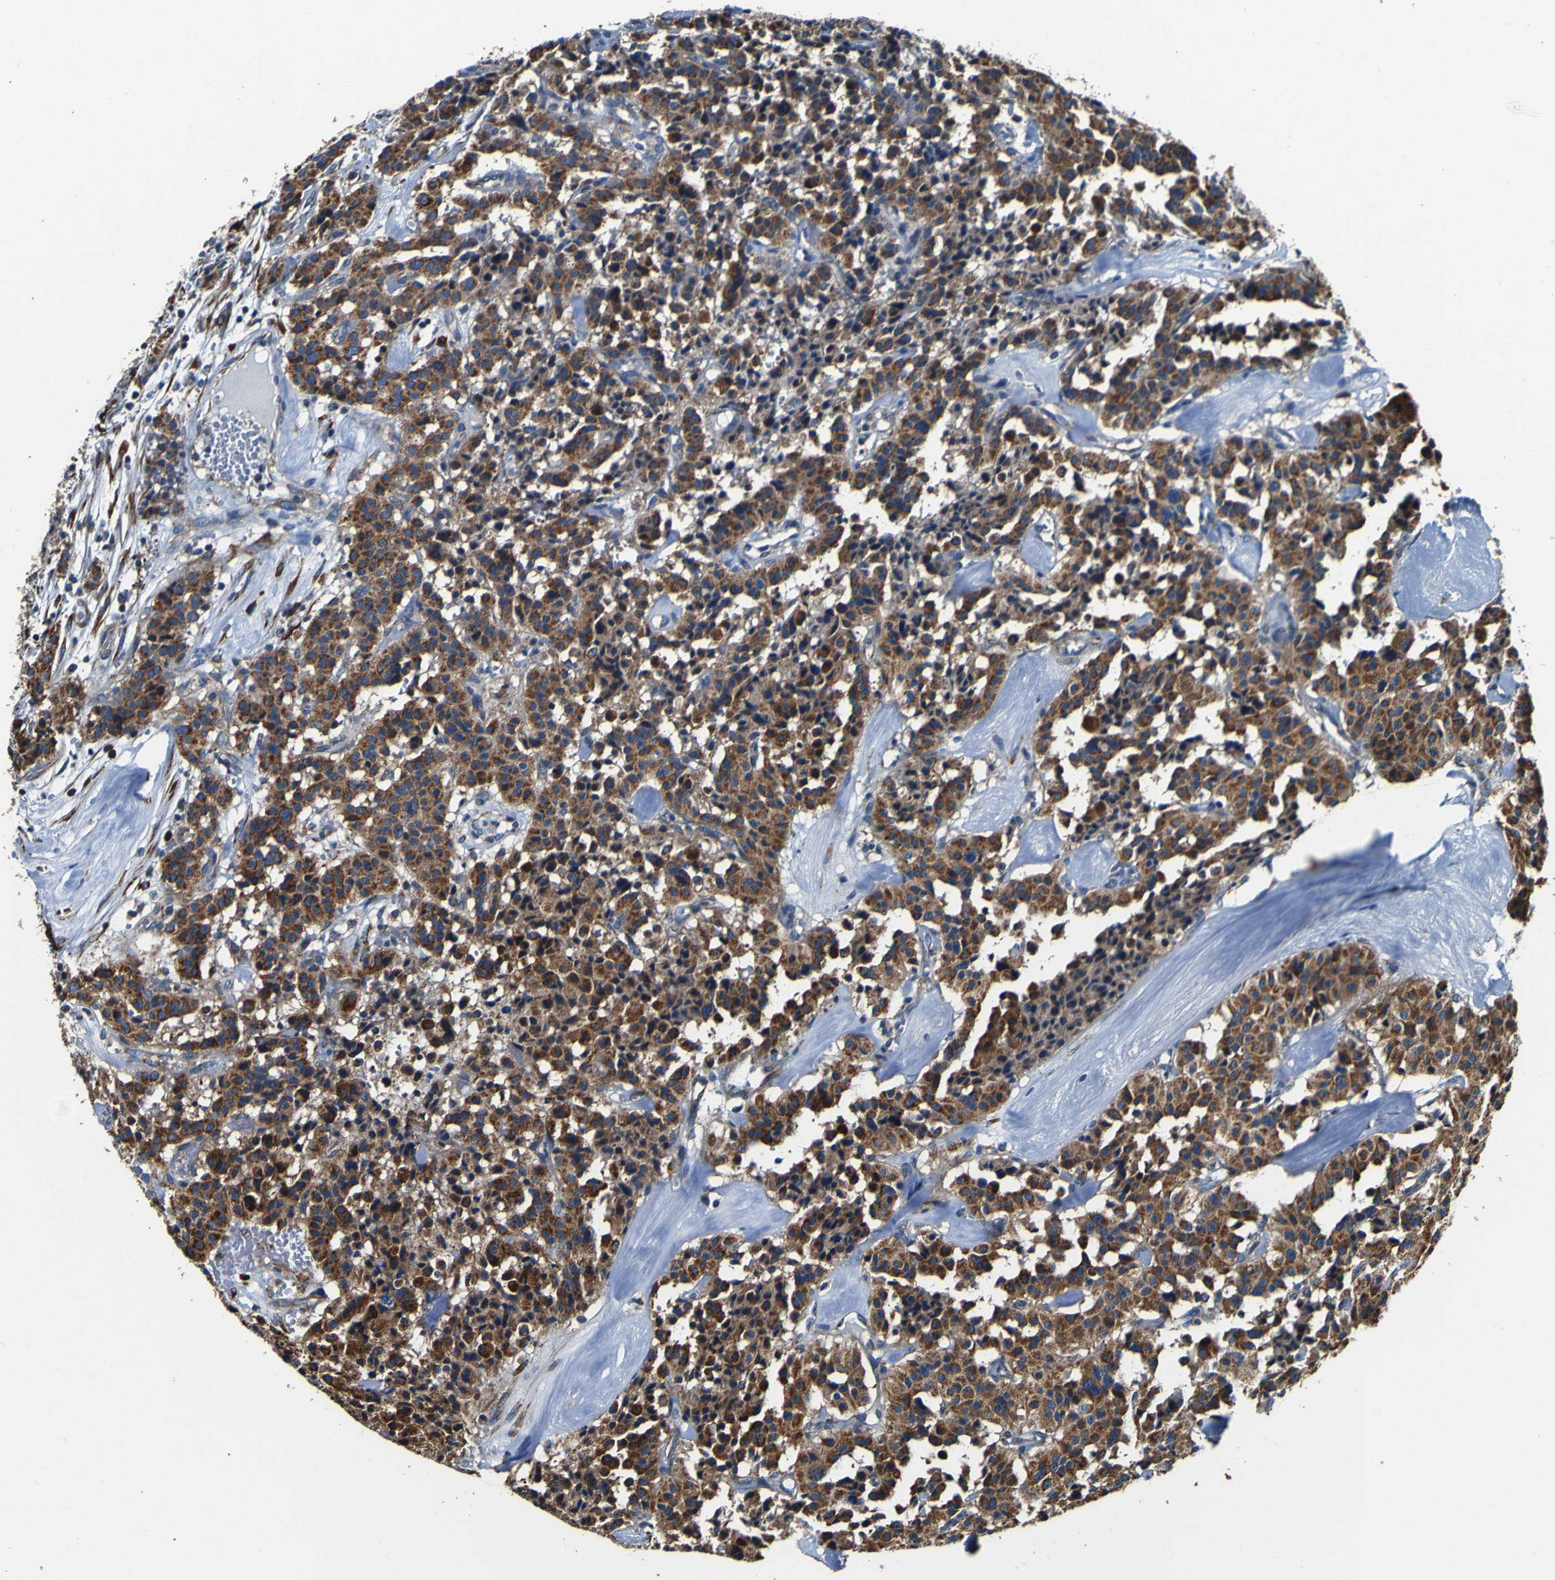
{"staining": {"intensity": "strong", "quantity": ">75%", "location": "cytoplasmic/membranous"}, "tissue": "carcinoid", "cell_type": "Tumor cells", "image_type": "cancer", "snomed": [{"axis": "morphology", "description": "Carcinoid, malignant, NOS"}, {"axis": "topography", "description": "Lung"}], "caption": "Human malignant carcinoid stained with a protein marker reveals strong staining in tumor cells.", "gene": "INPP5A", "patient": {"sex": "male", "age": 30}}